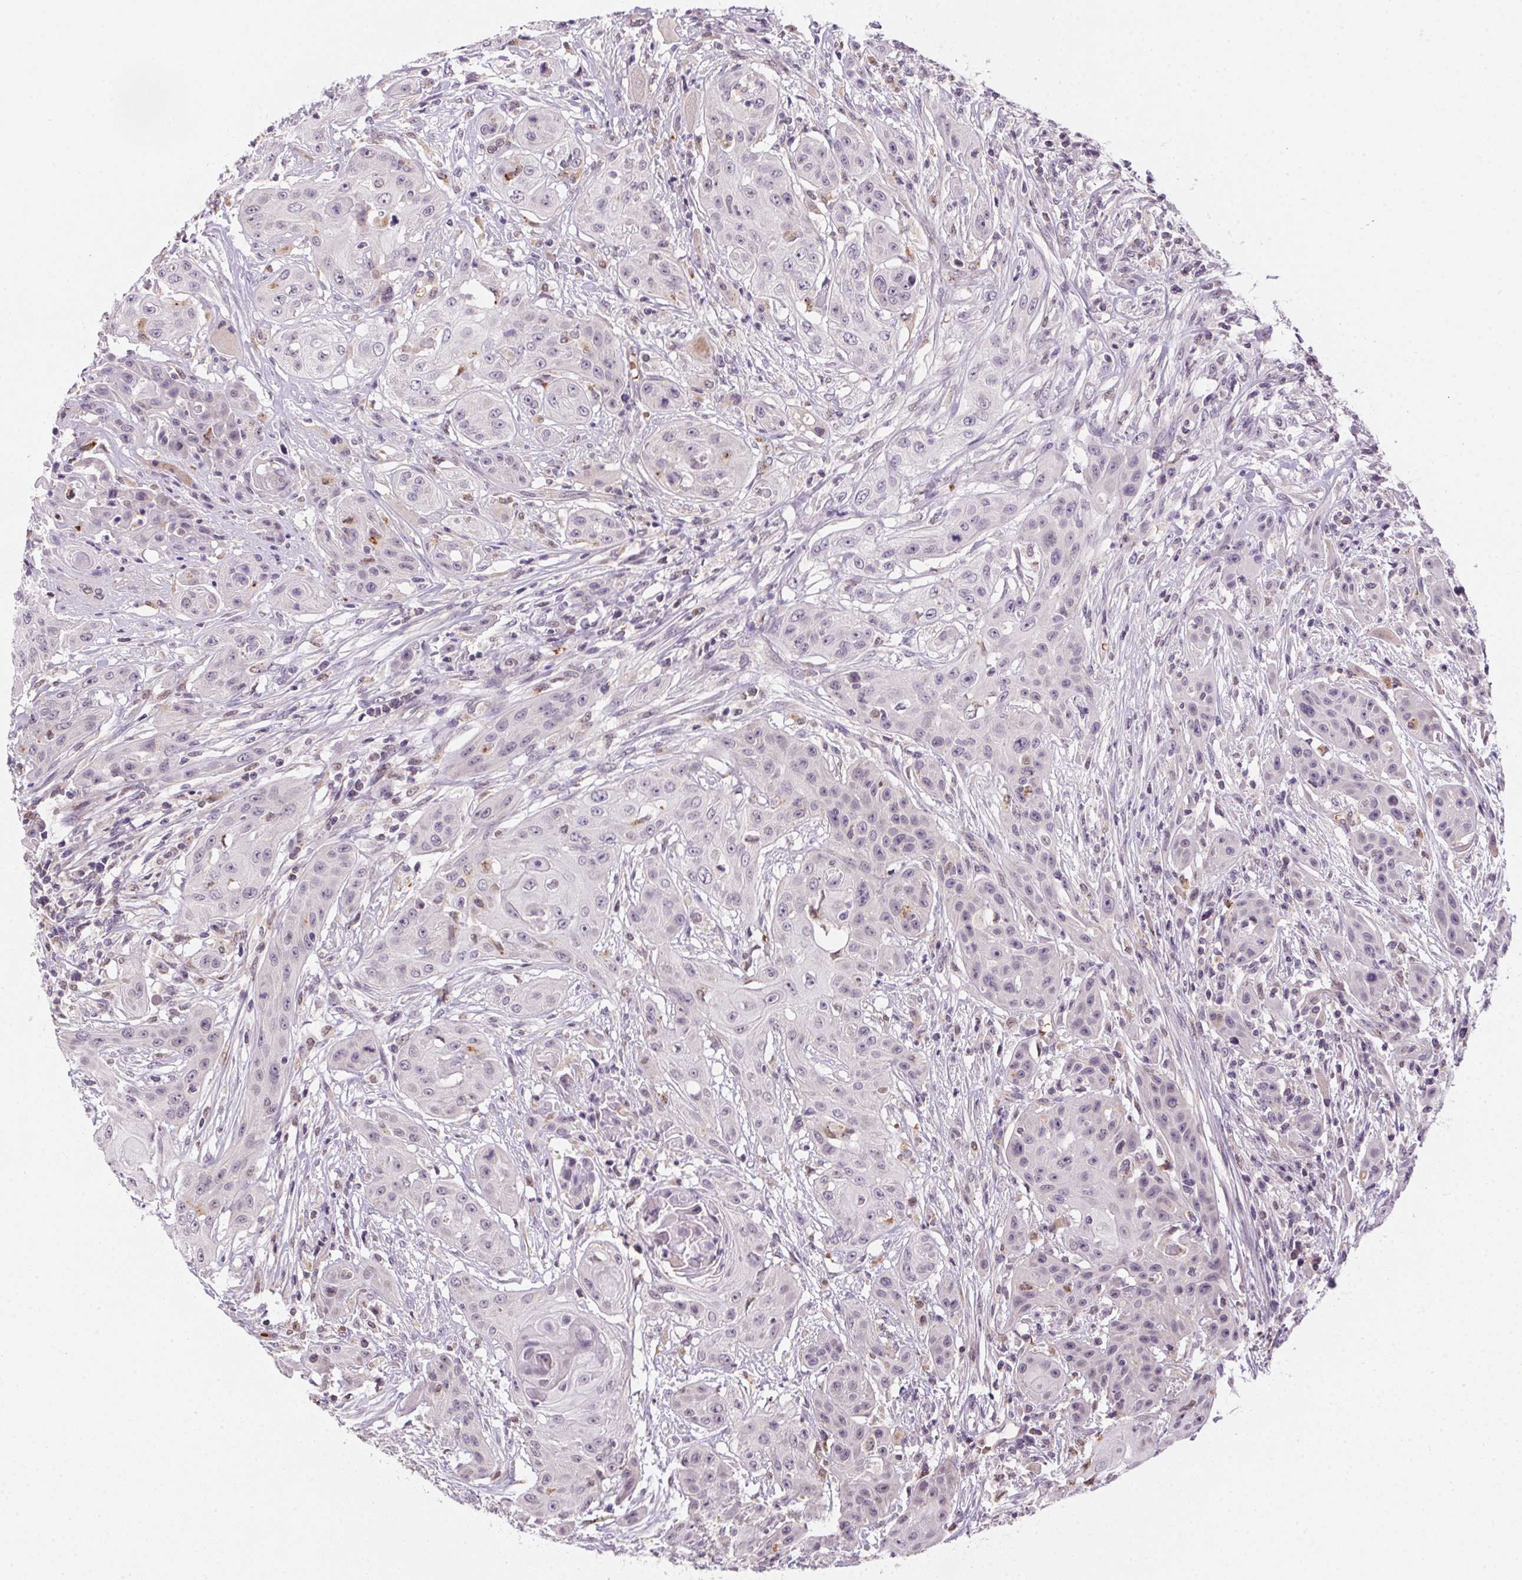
{"staining": {"intensity": "negative", "quantity": "none", "location": "none"}, "tissue": "head and neck cancer", "cell_type": "Tumor cells", "image_type": "cancer", "snomed": [{"axis": "morphology", "description": "Squamous cell carcinoma, NOS"}, {"axis": "topography", "description": "Oral tissue"}, {"axis": "topography", "description": "Head-Neck"}, {"axis": "topography", "description": "Neck, NOS"}], "caption": "Tumor cells are negative for protein expression in human head and neck cancer (squamous cell carcinoma). (Stains: DAB IHC with hematoxylin counter stain, Microscopy: brightfield microscopy at high magnification).", "gene": "METTL13", "patient": {"sex": "female", "age": 55}}